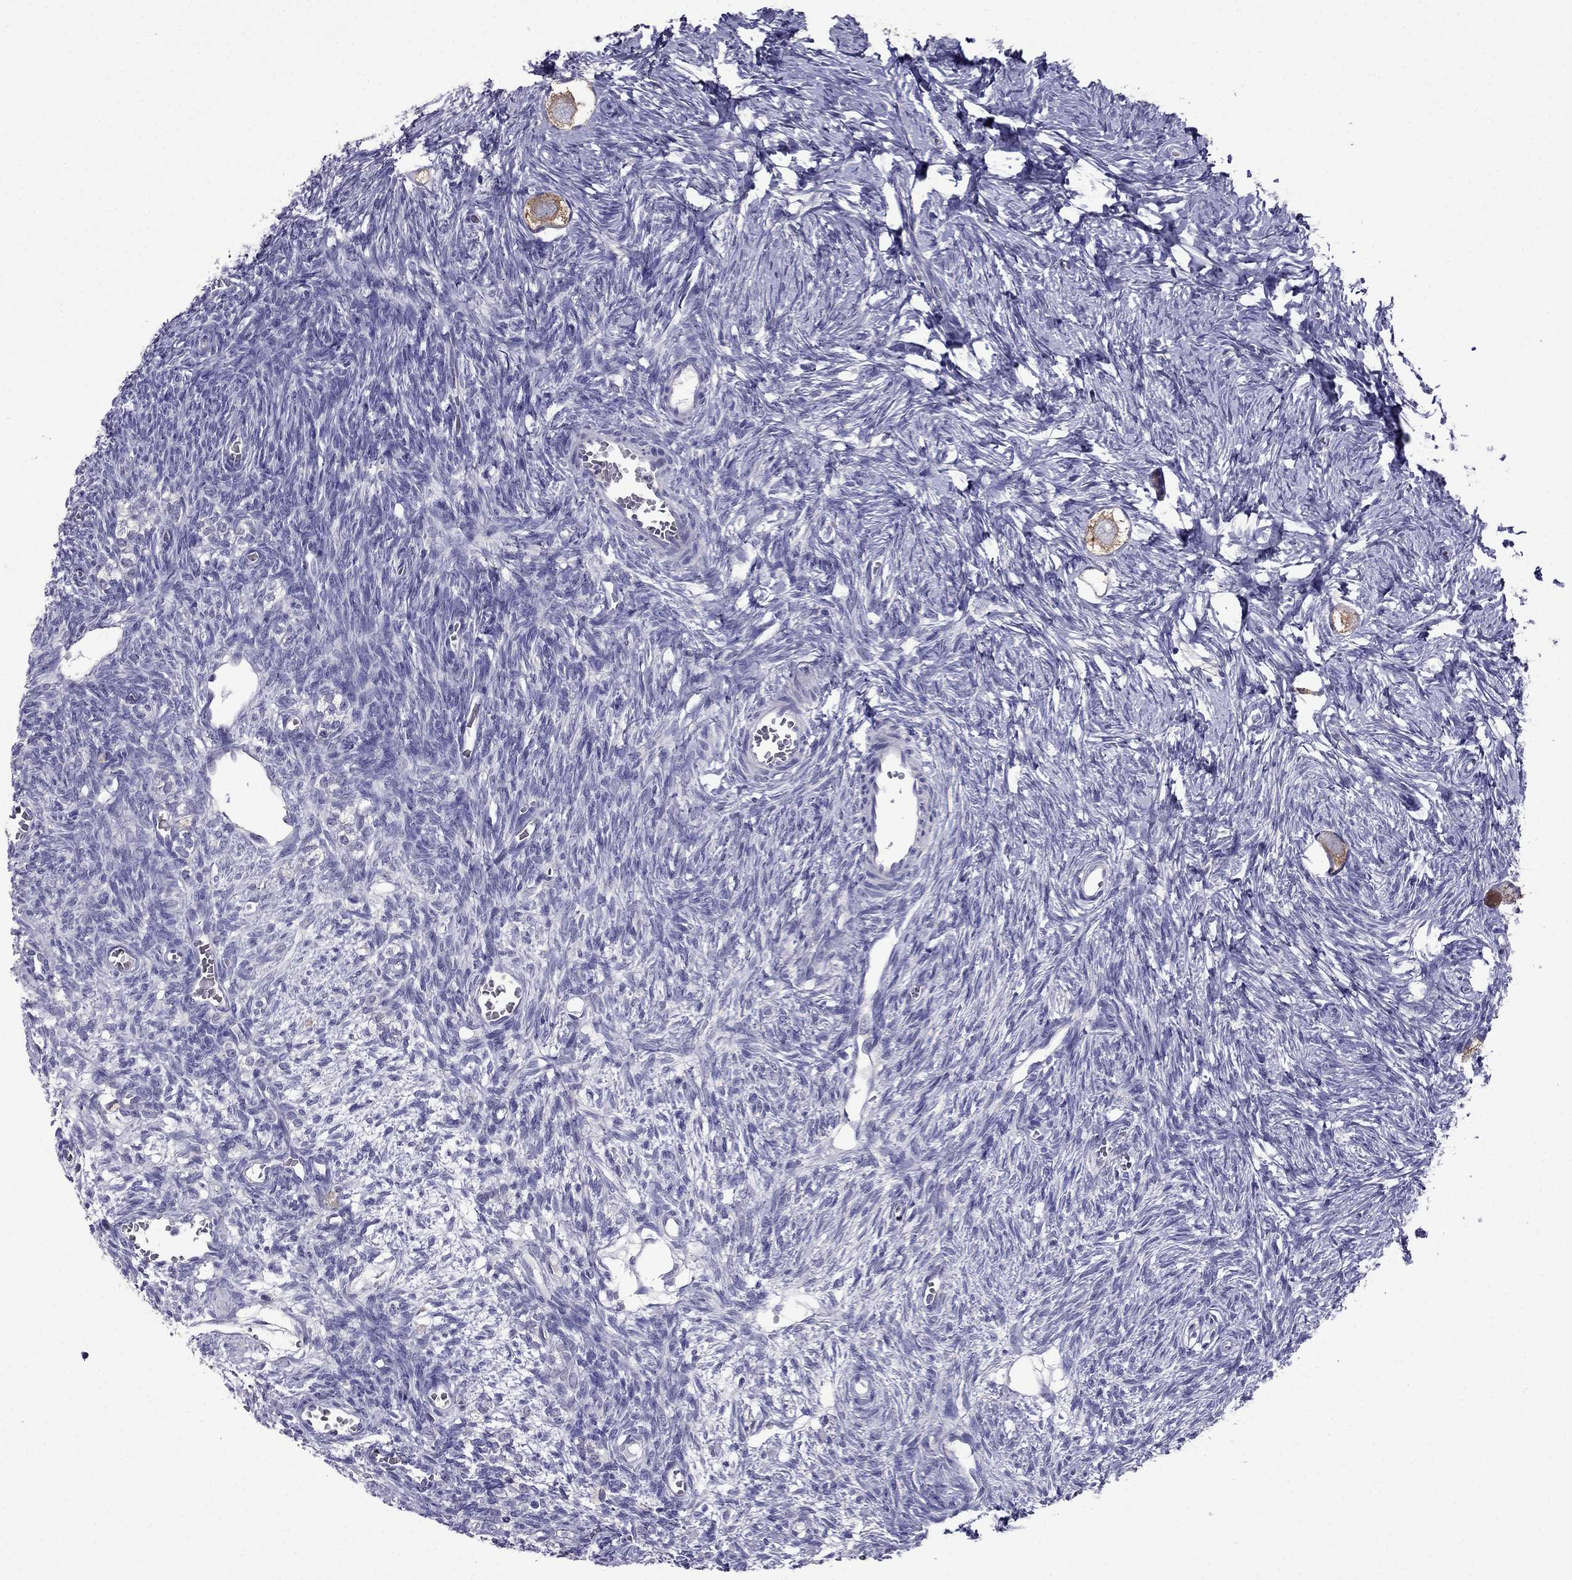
{"staining": {"intensity": "moderate", "quantity": ">75%", "location": "cytoplasmic/membranous"}, "tissue": "ovary", "cell_type": "Follicle cells", "image_type": "normal", "snomed": [{"axis": "morphology", "description": "Normal tissue, NOS"}, {"axis": "topography", "description": "Ovary"}], "caption": "Protein positivity by immunohistochemistry (IHC) displays moderate cytoplasmic/membranous positivity in about >75% of follicle cells in benign ovary. (Stains: DAB (3,3'-diaminobenzidine) in brown, nuclei in blue, Microscopy: brightfield microscopy at high magnification).", "gene": "AQP9", "patient": {"sex": "female", "age": 27}}